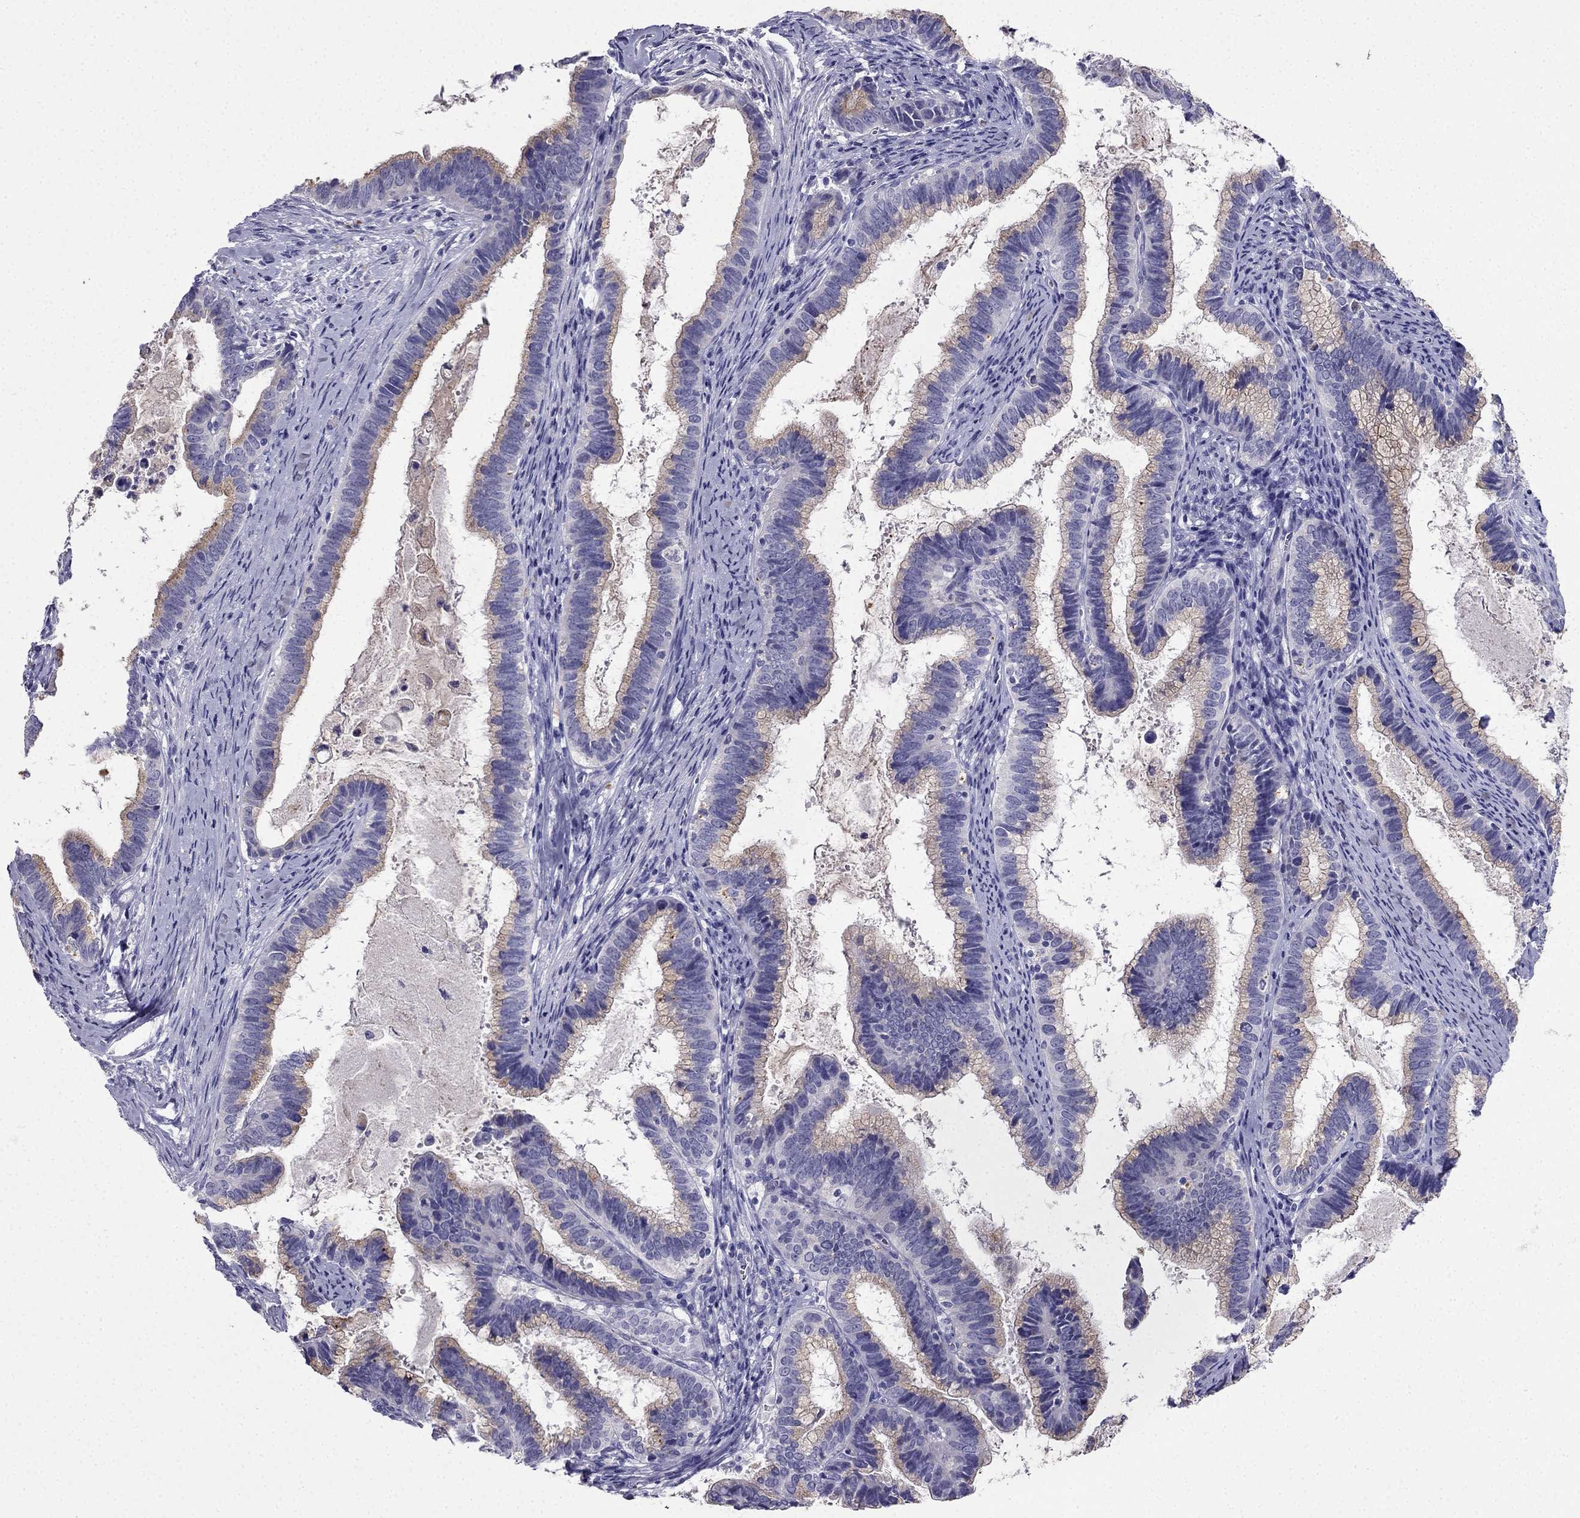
{"staining": {"intensity": "negative", "quantity": "none", "location": "none"}, "tissue": "cervical cancer", "cell_type": "Tumor cells", "image_type": "cancer", "snomed": [{"axis": "morphology", "description": "Adenocarcinoma, NOS"}, {"axis": "topography", "description": "Cervix"}], "caption": "Cervical cancer (adenocarcinoma) stained for a protein using immunohistochemistry demonstrates no staining tumor cells.", "gene": "PTH", "patient": {"sex": "female", "age": 61}}